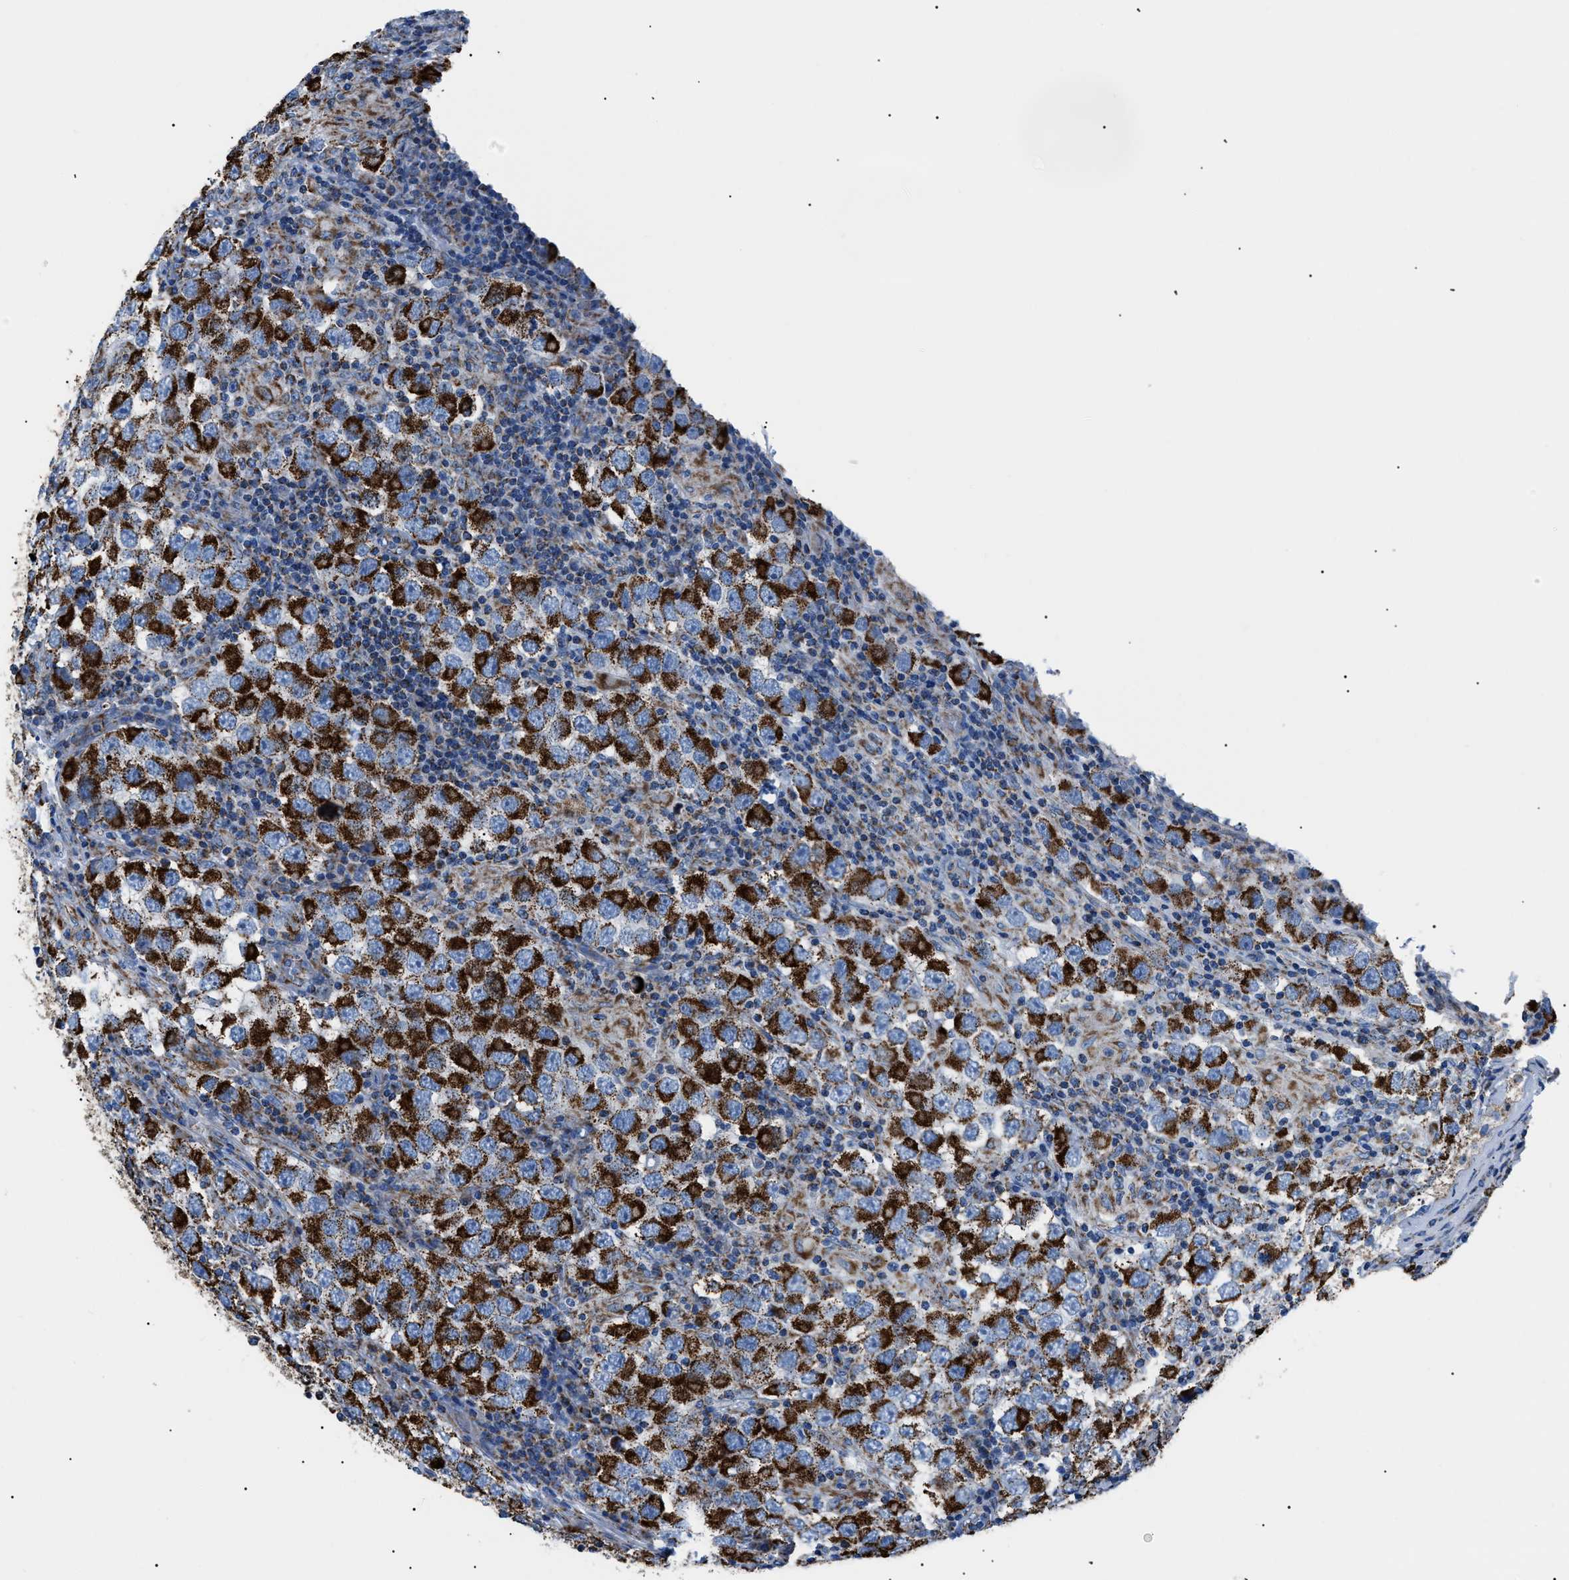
{"staining": {"intensity": "strong", "quantity": ">75%", "location": "cytoplasmic/membranous"}, "tissue": "testis cancer", "cell_type": "Tumor cells", "image_type": "cancer", "snomed": [{"axis": "morphology", "description": "Carcinoma, Embryonal, NOS"}, {"axis": "topography", "description": "Testis"}], "caption": "Strong cytoplasmic/membranous staining is appreciated in approximately >75% of tumor cells in testis cancer.", "gene": "PHB2", "patient": {"sex": "male", "age": 21}}